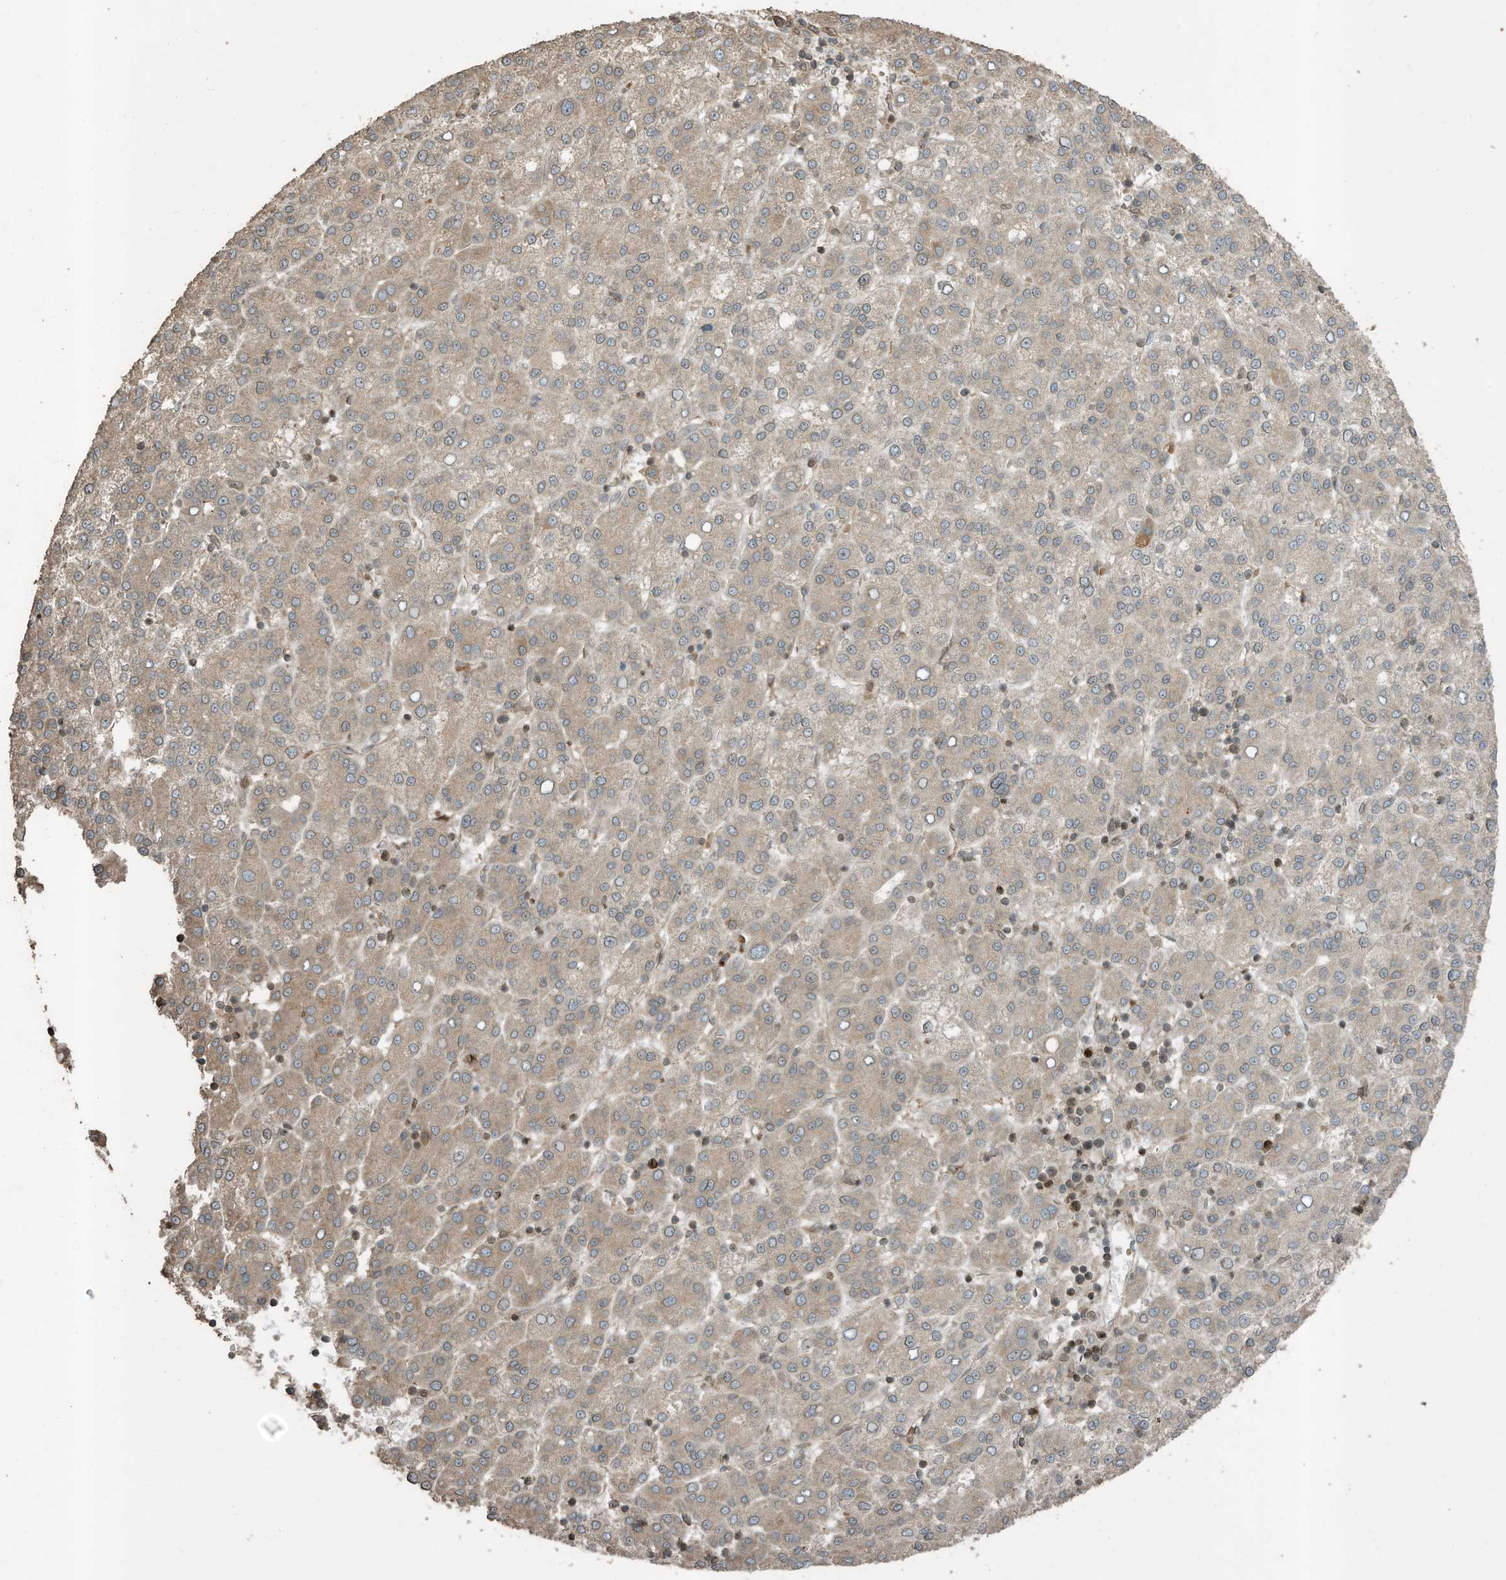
{"staining": {"intensity": "weak", "quantity": ">75%", "location": "cytoplasmic/membranous"}, "tissue": "liver cancer", "cell_type": "Tumor cells", "image_type": "cancer", "snomed": [{"axis": "morphology", "description": "Carcinoma, Hepatocellular, NOS"}, {"axis": "topography", "description": "Liver"}], "caption": "Liver hepatocellular carcinoma tissue displays weak cytoplasmic/membranous staining in about >75% of tumor cells, visualized by immunohistochemistry. The staining was performed using DAB (3,3'-diaminobenzidine), with brown indicating positive protein expression. Nuclei are stained blue with hematoxylin.", "gene": "ZNF653", "patient": {"sex": "female", "age": 58}}